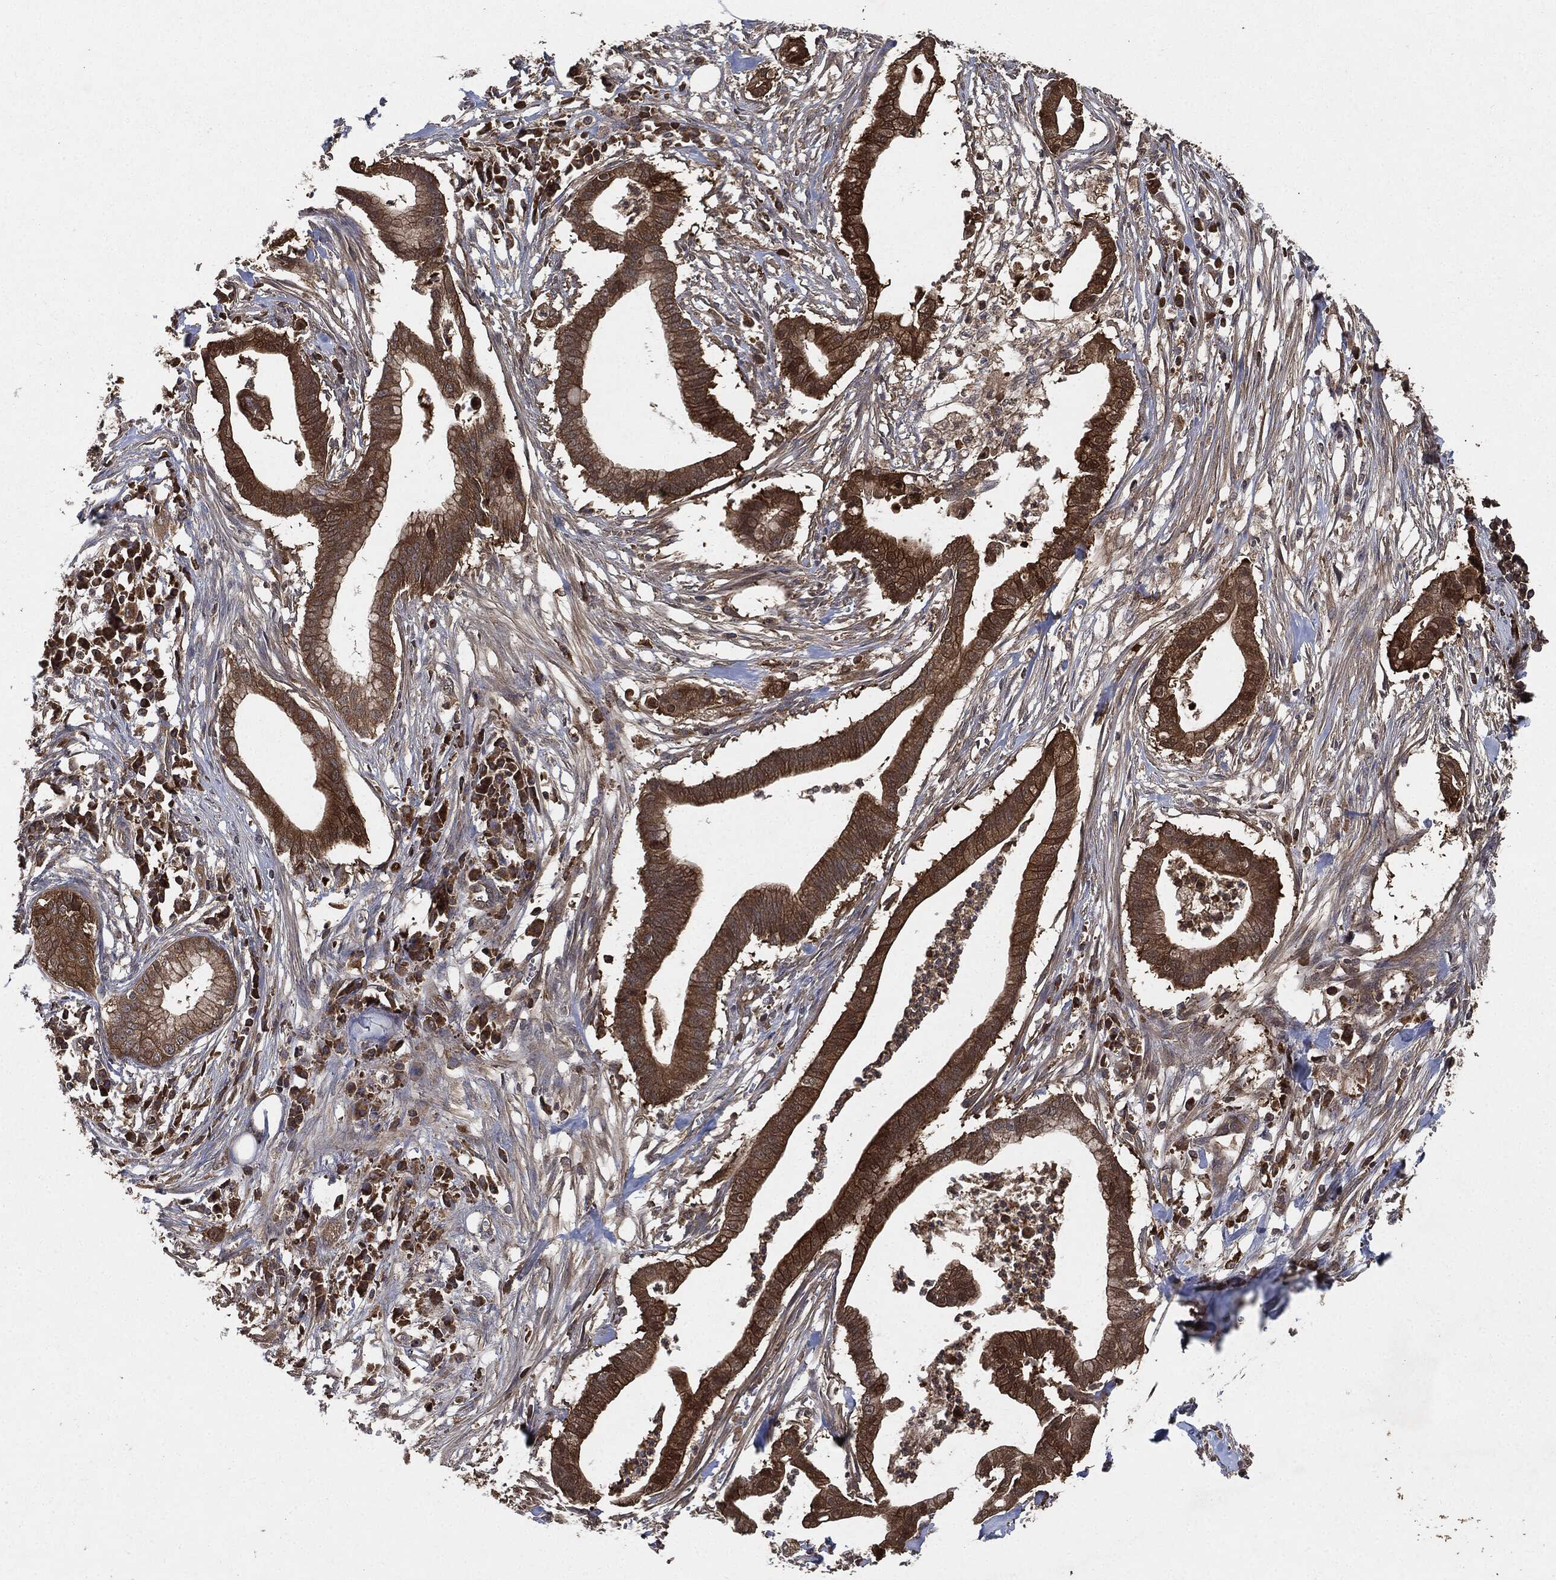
{"staining": {"intensity": "strong", "quantity": ">75%", "location": "cytoplasmic/membranous"}, "tissue": "pancreatic cancer", "cell_type": "Tumor cells", "image_type": "cancer", "snomed": [{"axis": "morphology", "description": "Normal tissue, NOS"}, {"axis": "morphology", "description": "Adenocarcinoma, NOS"}, {"axis": "topography", "description": "Pancreas"}], "caption": "Immunohistochemical staining of human adenocarcinoma (pancreatic) exhibits high levels of strong cytoplasmic/membranous protein positivity in about >75% of tumor cells. (Stains: DAB in brown, nuclei in blue, Microscopy: brightfield microscopy at high magnification).", "gene": "BRAF", "patient": {"sex": "female", "age": 58}}